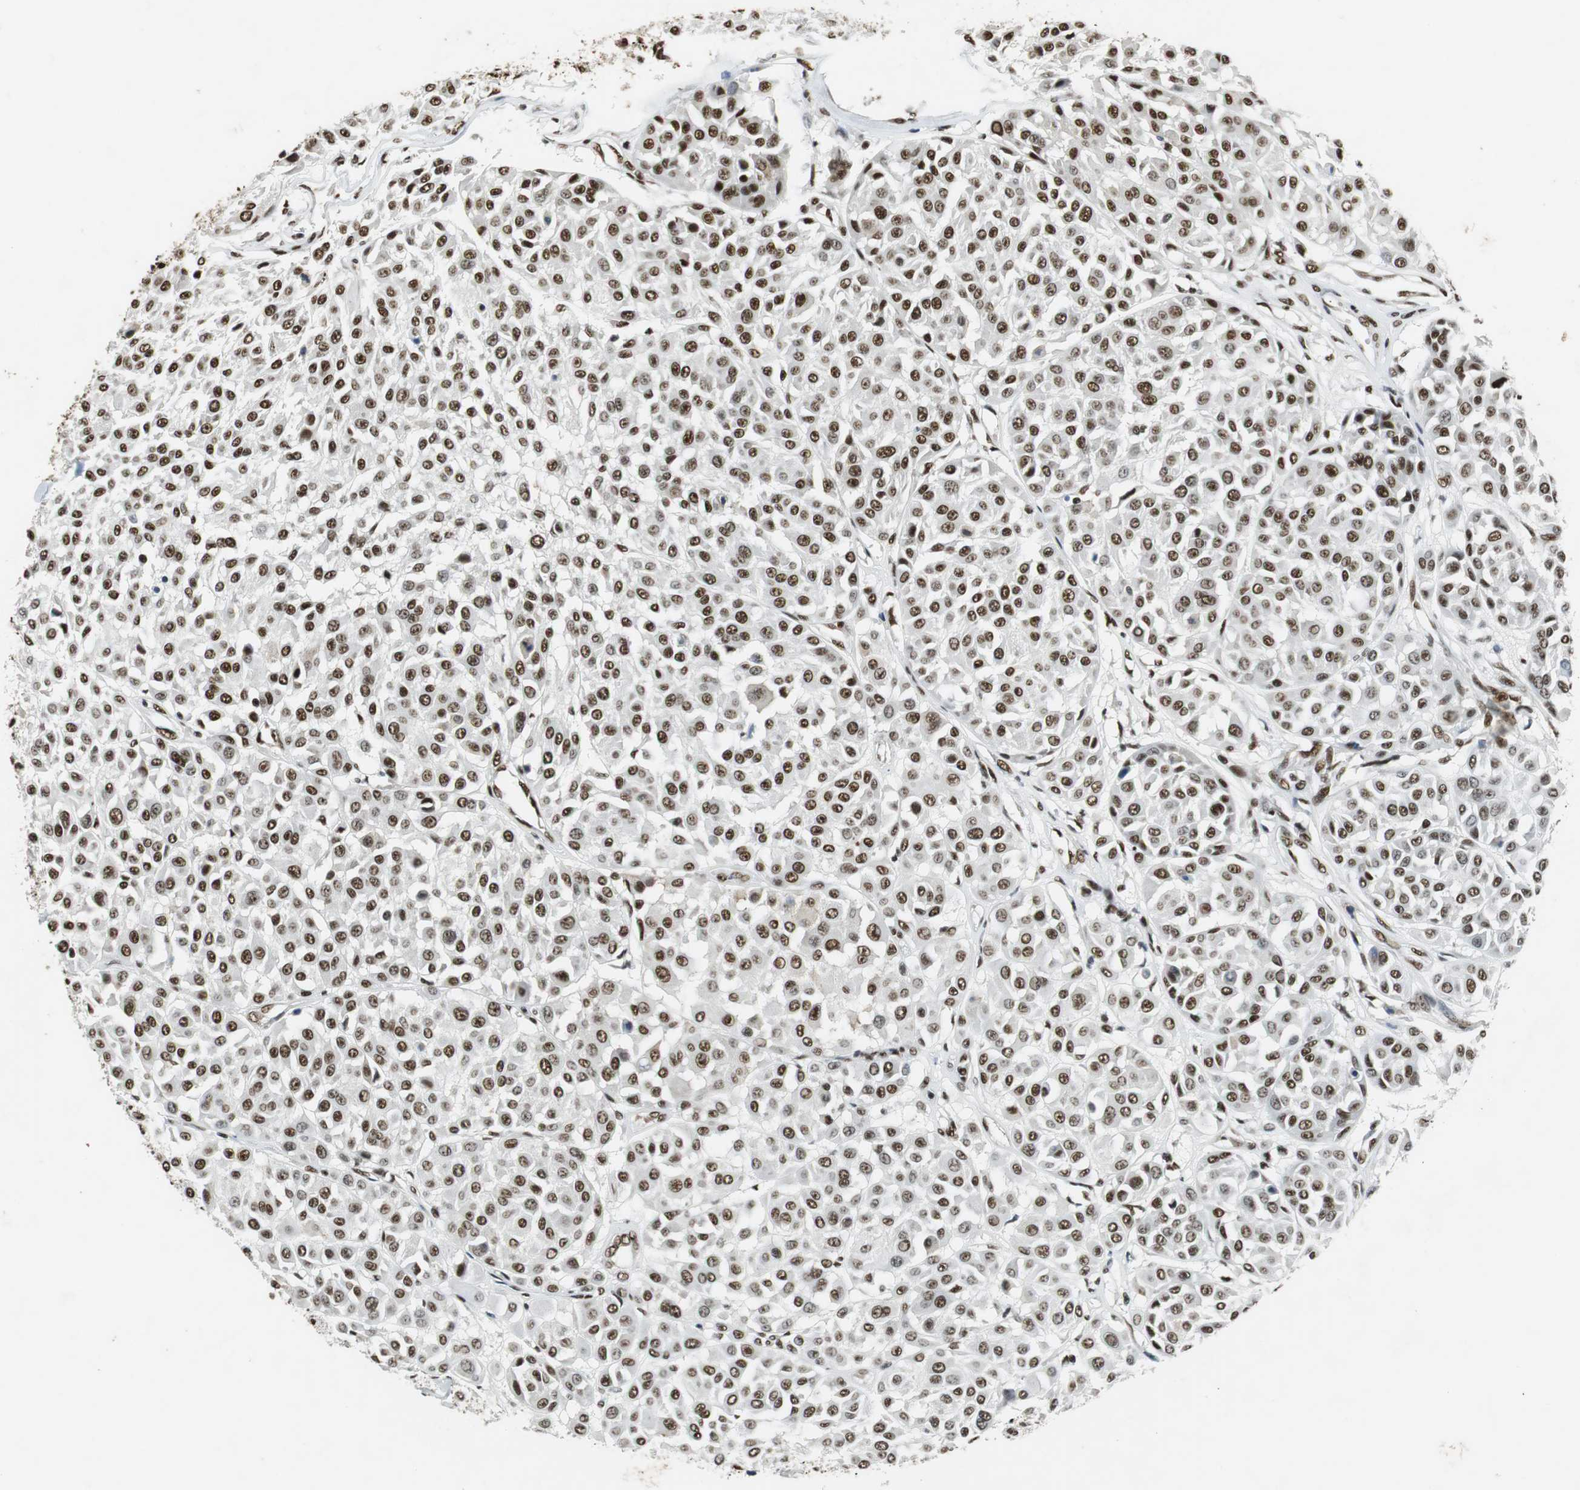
{"staining": {"intensity": "strong", "quantity": ">75%", "location": "nuclear"}, "tissue": "melanoma", "cell_type": "Tumor cells", "image_type": "cancer", "snomed": [{"axis": "morphology", "description": "Malignant melanoma, Metastatic site"}, {"axis": "topography", "description": "Soft tissue"}], "caption": "Strong nuclear staining is seen in about >75% of tumor cells in melanoma.", "gene": "PRKDC", "patient": {"sex": "male", "age": 41}}